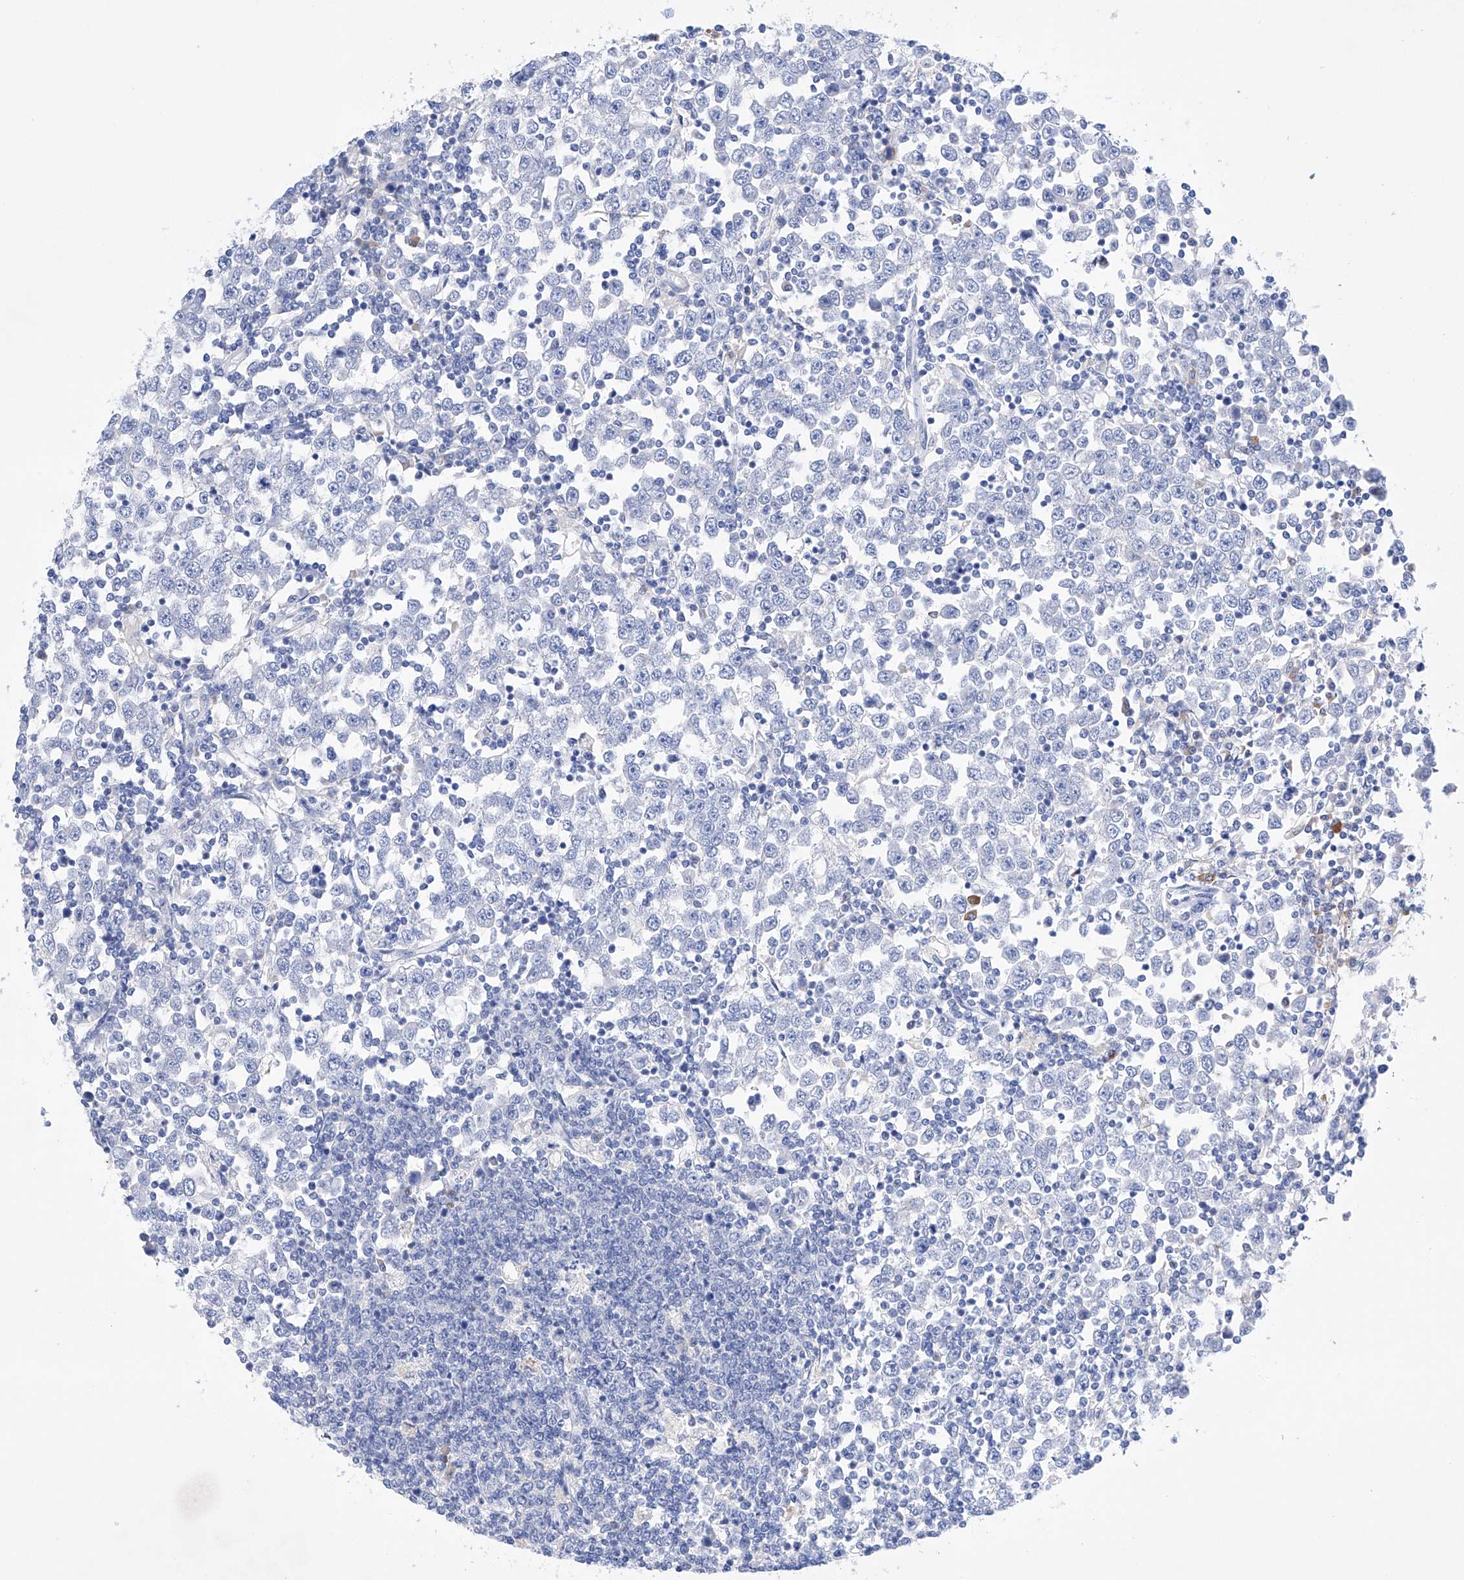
{"staining": {"intensity": "negative", "quantity": "none", "location": "none"}, "tissue": "testis cancer", "cell_type": "Tumor cells", "image_type": "cancer", "snomed": [{"axis": "morphology", "description": "Seminoma, NOS"}, {"axis": "topography", "description": "Testis"}], "caption": "An immunohistochemistry histopathology image of testis cancer (seminoma) is shown. There is no staining in tumor cells of testis cancer (seminoma).", "gene": "LURAP1", "patient": {"sex": "male", "age": 65}}